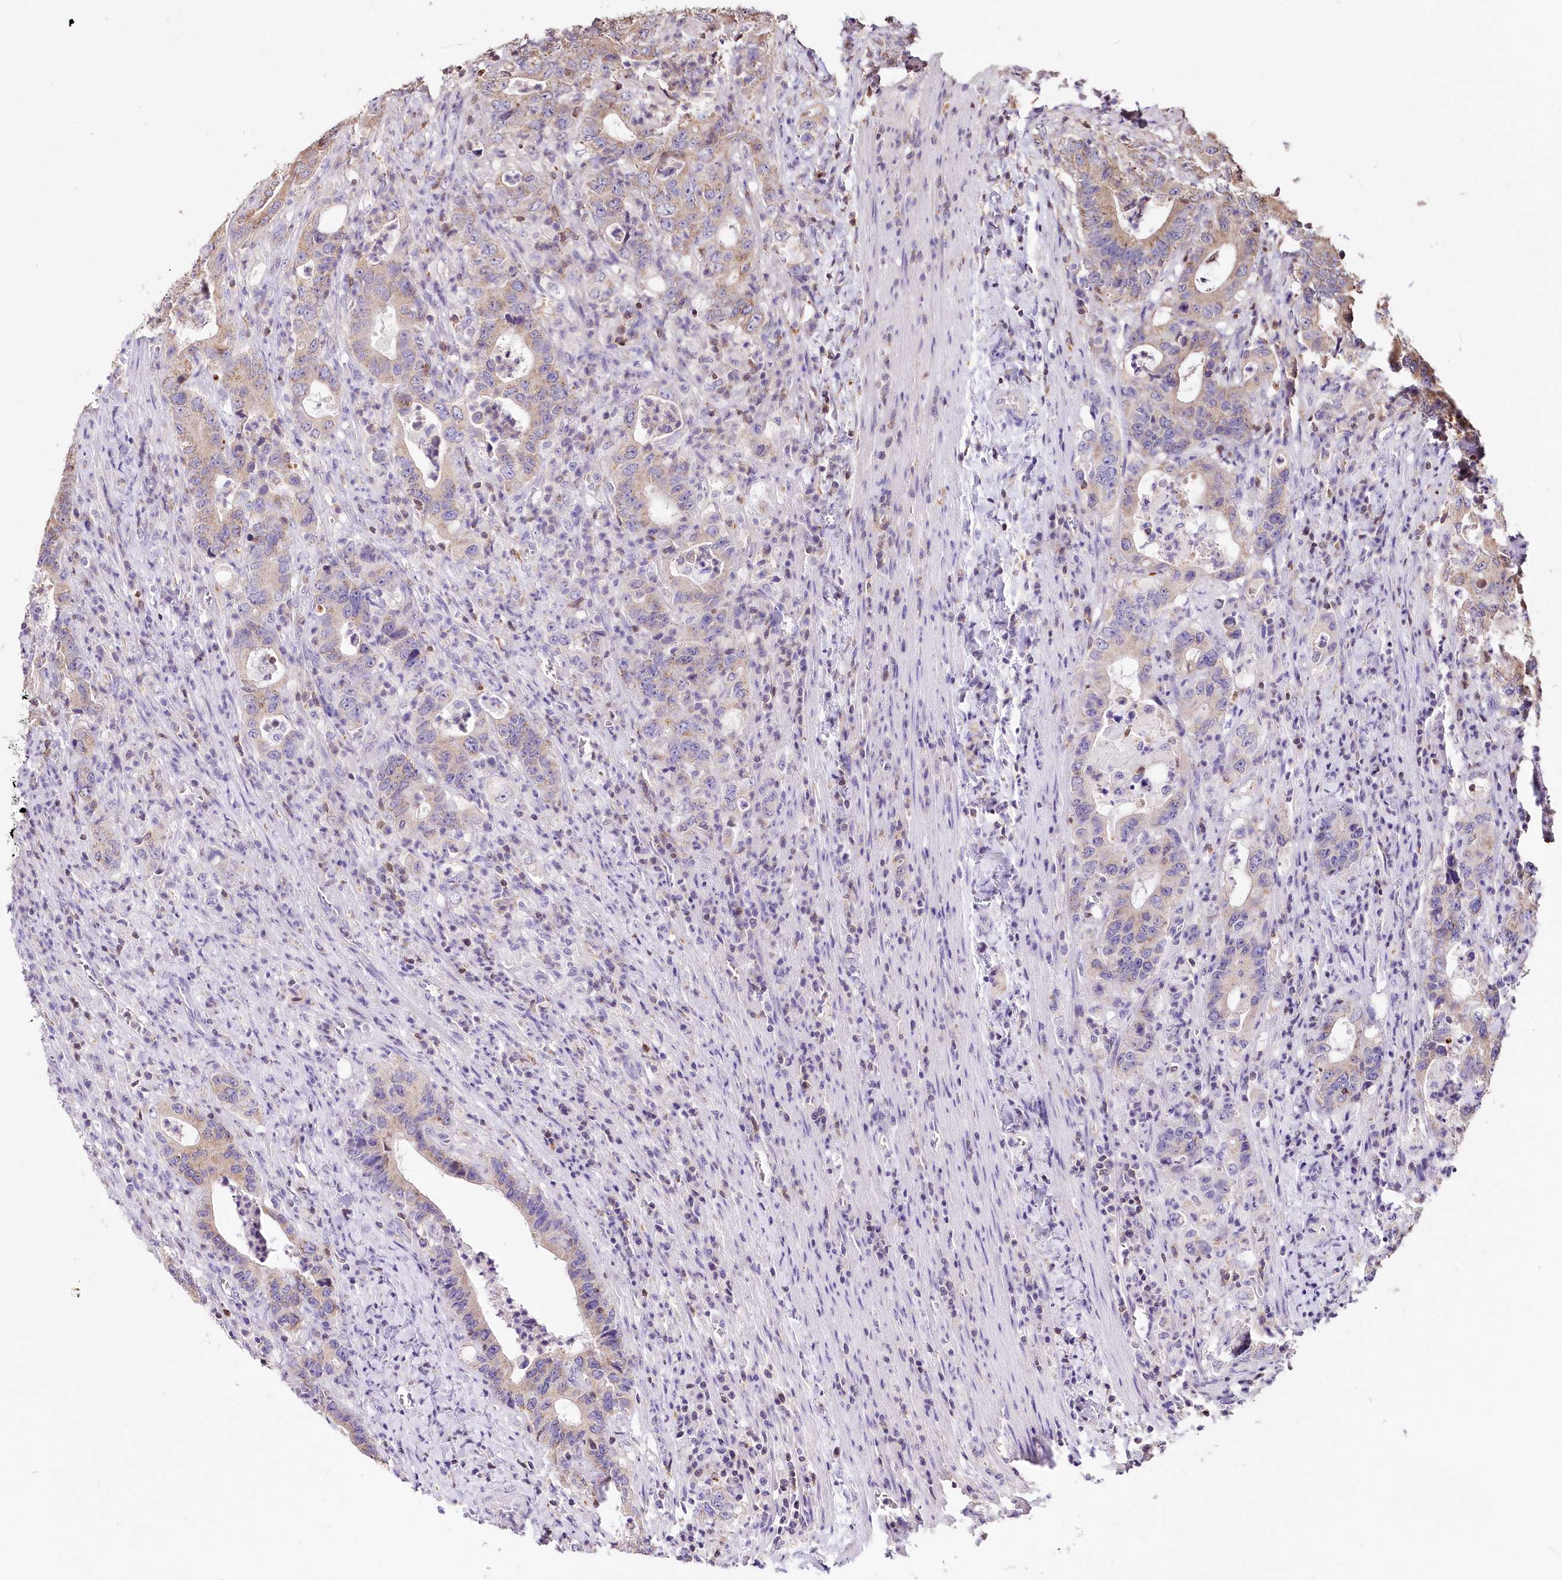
{"staining": {"intensity": "weak", "quantity": "<25%", "location": "cytoplasmic/membranous"}, "tissue": "colorectal cancer", "cell_type": "Tumor cells", "image_type": "cancer", "snomed": [{"axis": "morphology", "description": "Adenocarcinoma, NOS"}, {"axis": "topography", "description": "Colon"}], "caption": "Colorectal adenocarcinoma was stained to show a protein in brown. There is no significant positivity in tumor cells.", "gene": "STK17B", "patient": {"sex": "female", "age": 75}}